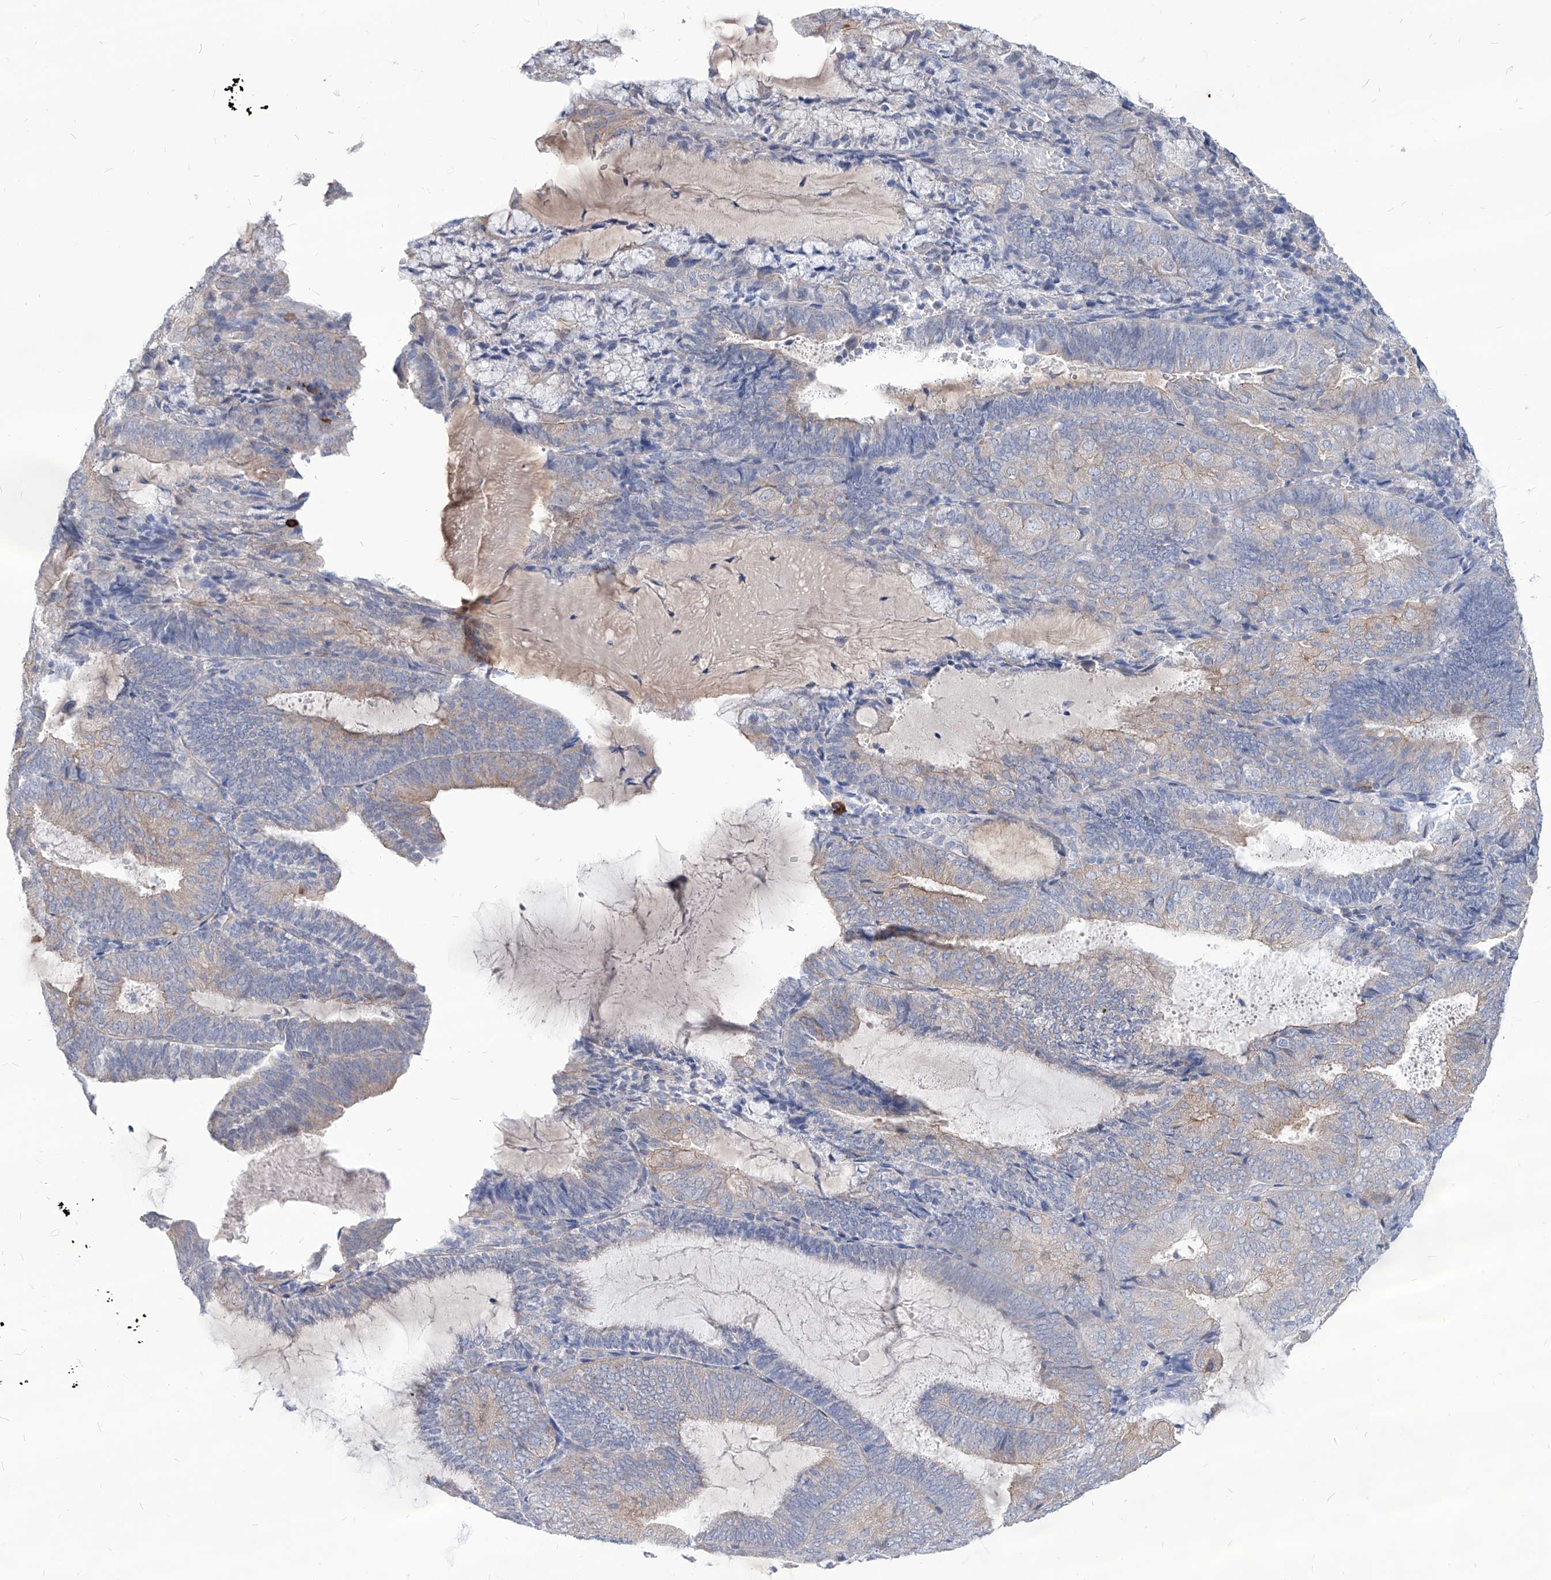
{"staining": {"intensity": "weak", "quantity": "<25%", "location": "cytoplasmic/membranous"}, "tissue": "endometrial cancer", "cell_type": "Tumor cells", "image_type": "cancer", "snomed": [{"axis": "morphology", "description": "Adenocarcinoma, NOS"}, {"axis": "topography", "description": "Endometrium"}], "caption": "Human adenocarcinoma (endometrial) stained for a protein using IHC shows no positivity in tumor cells.", "gene": "AKAP10", "patient": {"sex": "female", "age": 81}}